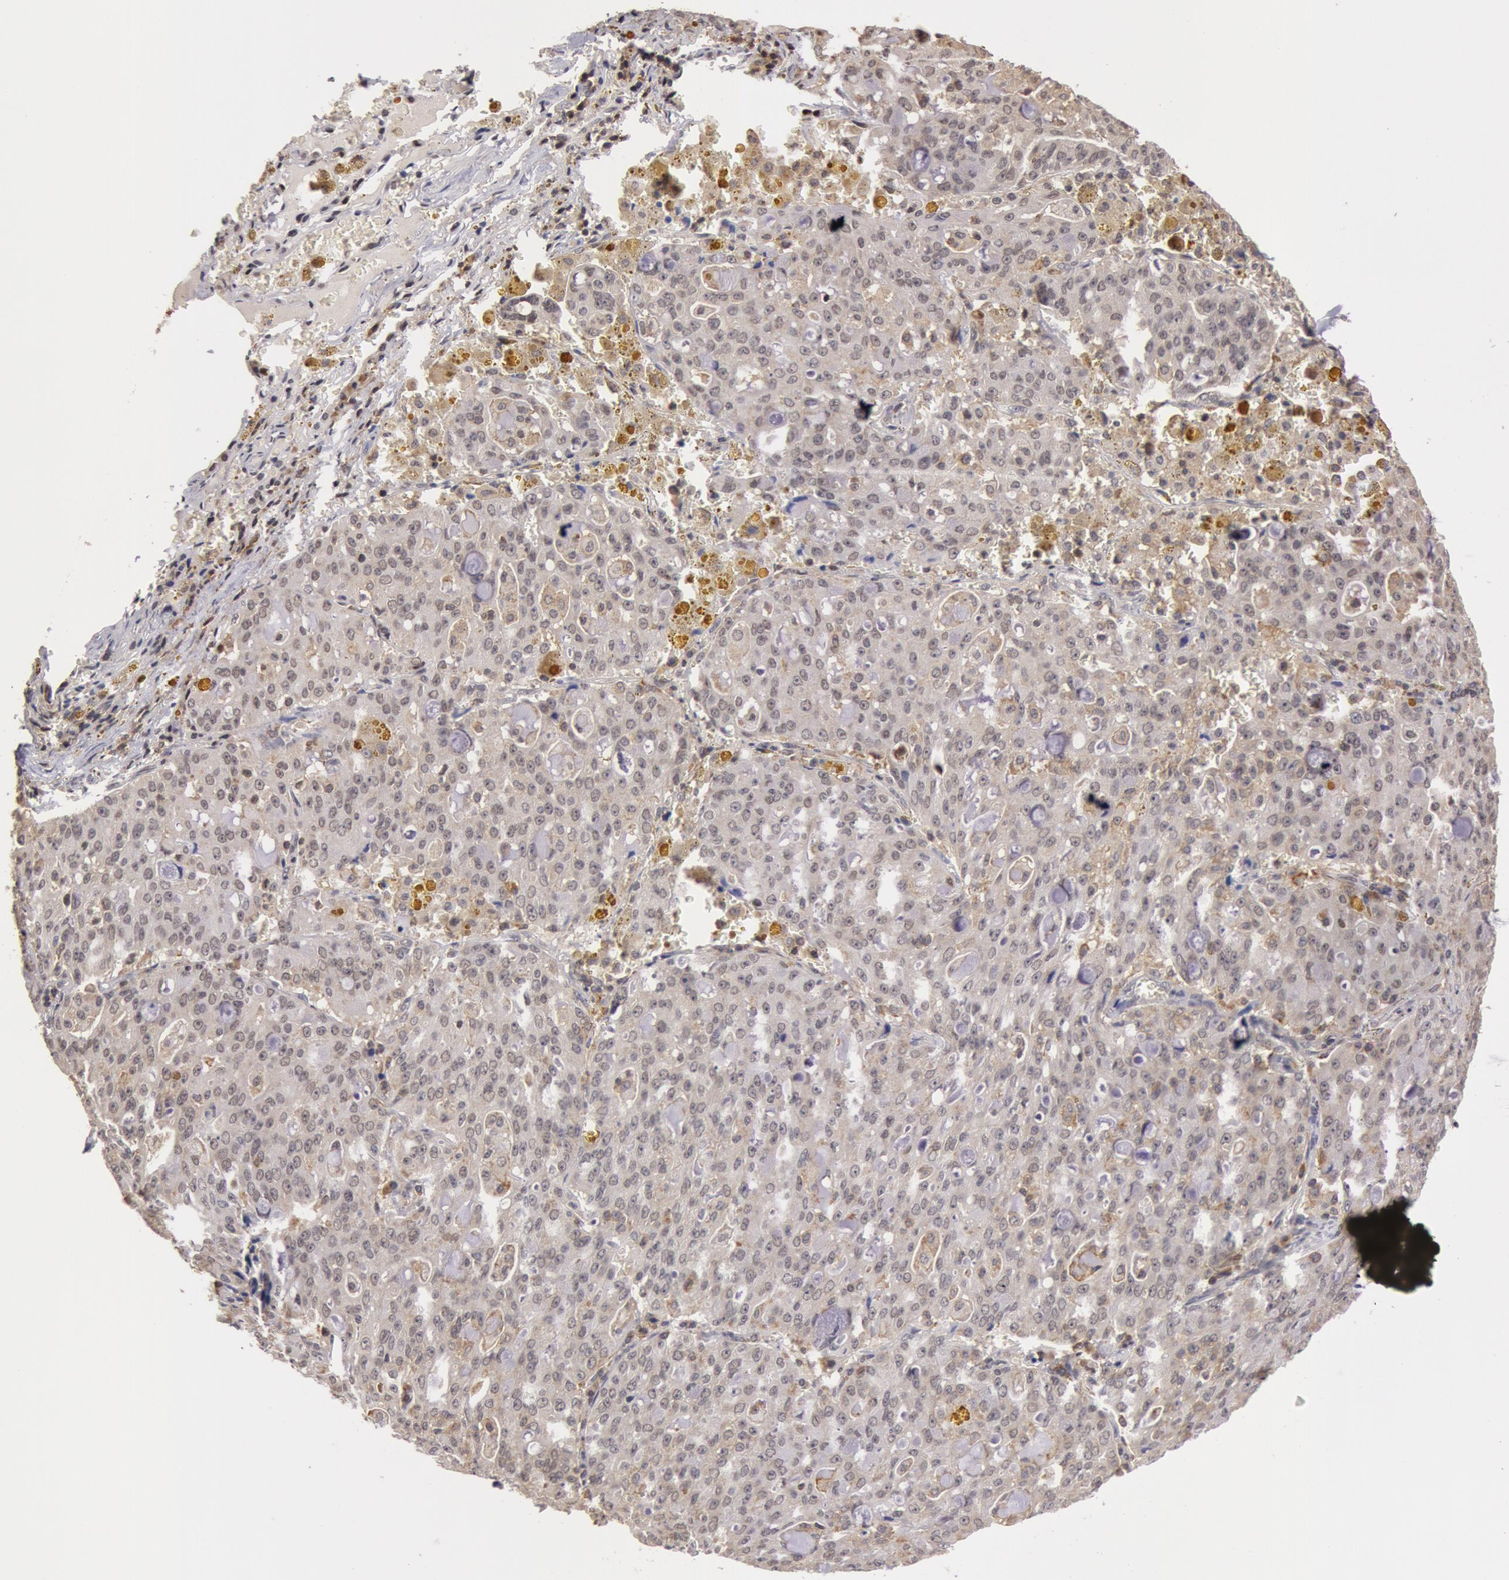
{"staining": {"intensity": "negative", "quantity": "none", "location": "none"}, "tissue": "lung cancer", "cell_type": "Tumor cells", "image_type": "cancer", "snomed": [{"axis": "morphology", "description": "Adenocarcinoma, NOS"}, {"axis": "topography", "description": "Lung"}], "caption": "Tumor cells are negative for protein expression in human lung cancer (adenocarcinoma).", "gene": "ZNF350", "patient": {"sex": "female", "age": 44}}